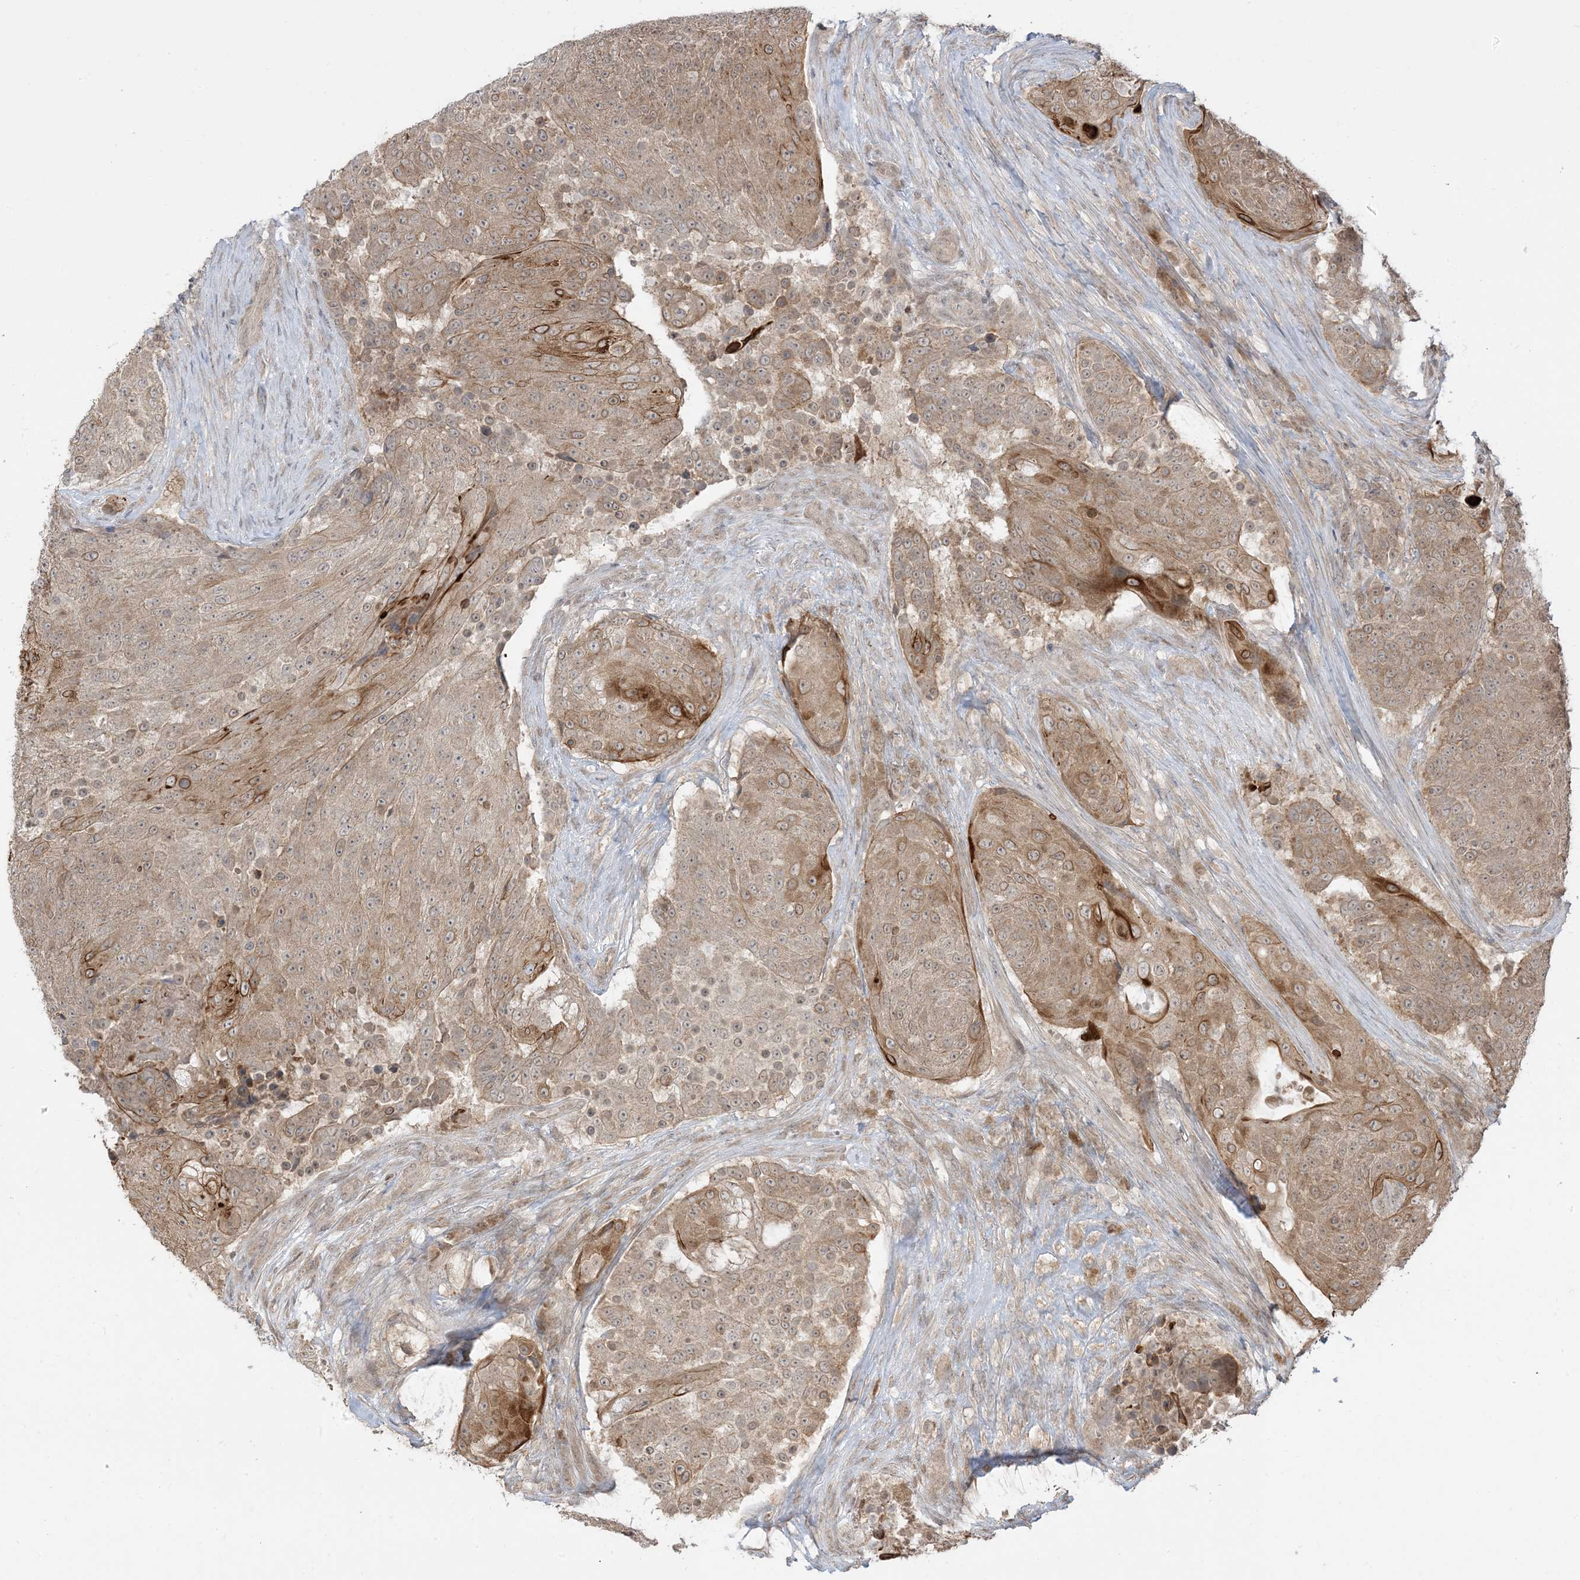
{"staining": {"intensity": "moderate", "quantity": "25%-75%", "location": "cytoplasmic/membranous"}, "tissue": "urothelial cancer", "cell_type": "Tumor cells", "image_type": "cancer", "snomed": [{"axis": "morphology", "description": "Urothelial carcinoma, High grade"}, {"axis": "topography", "description": "Urinary bladder"}], "caption": "An image of high-grade urothelial carcinoma stained for a protein exhibits moderate cytoplasmic/membranous brown staining in tumor cells.", "gene": "TBCC", "patient": {"sex": "female", "age": 63}}